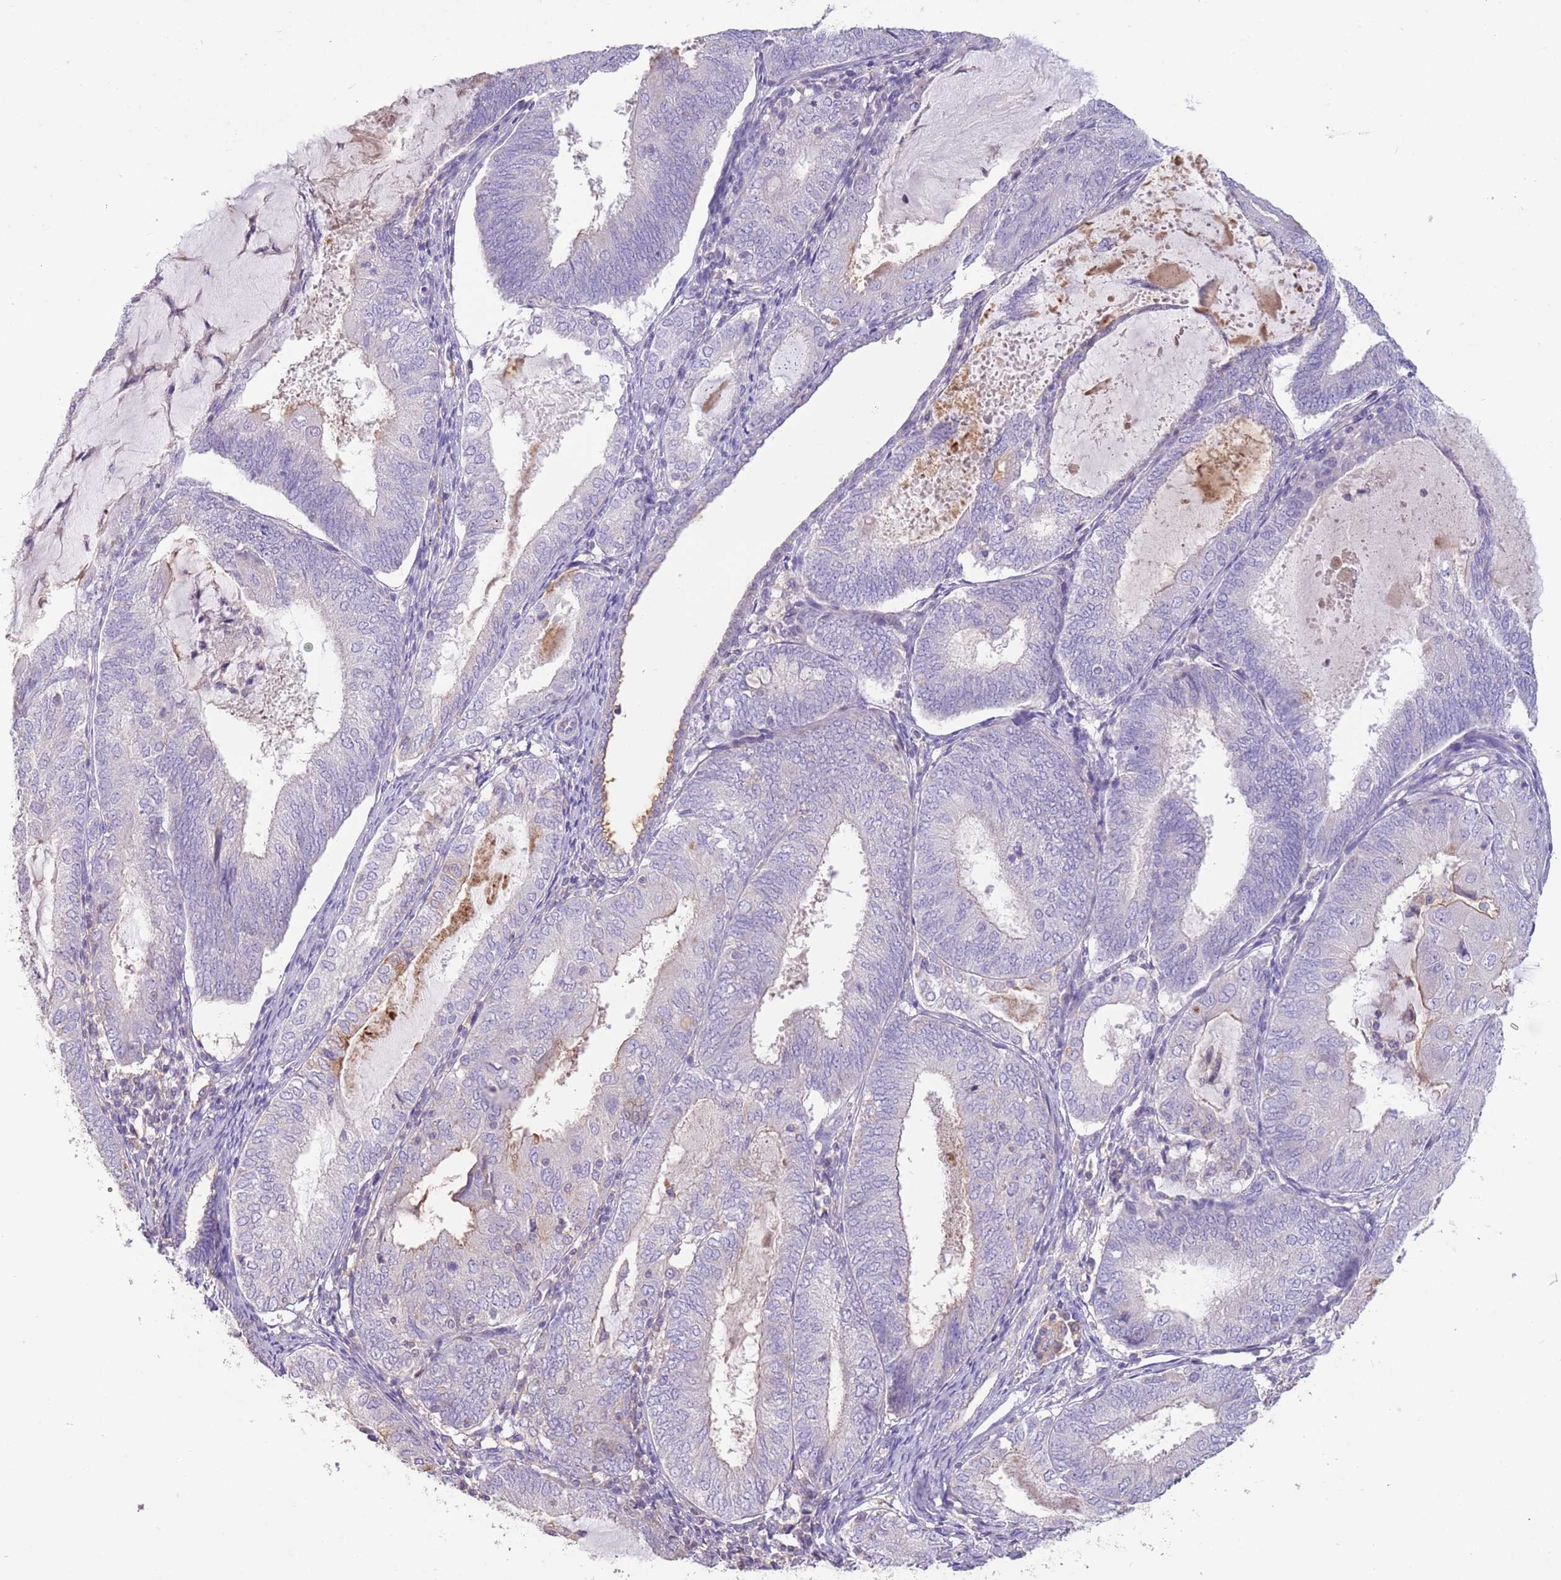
{"staining": {"intensity": "negative", "quantity": "none", "location": "none"}, "tissue": "endometrial cancer", "cell_type": "Tumor cells", "image_type": "cancer", "snomed": [{"axis": "morphology", "description": "Adenocarcinoma, NOS"}, {"axis": "topography", "description": "Endometrium"}], "caption": "There is no significant staining in tumor cells of endometrial cancer (adenocarcinoma).", "gene": "SFTPA1", "patient": {"sex": "female", "age": 81}}